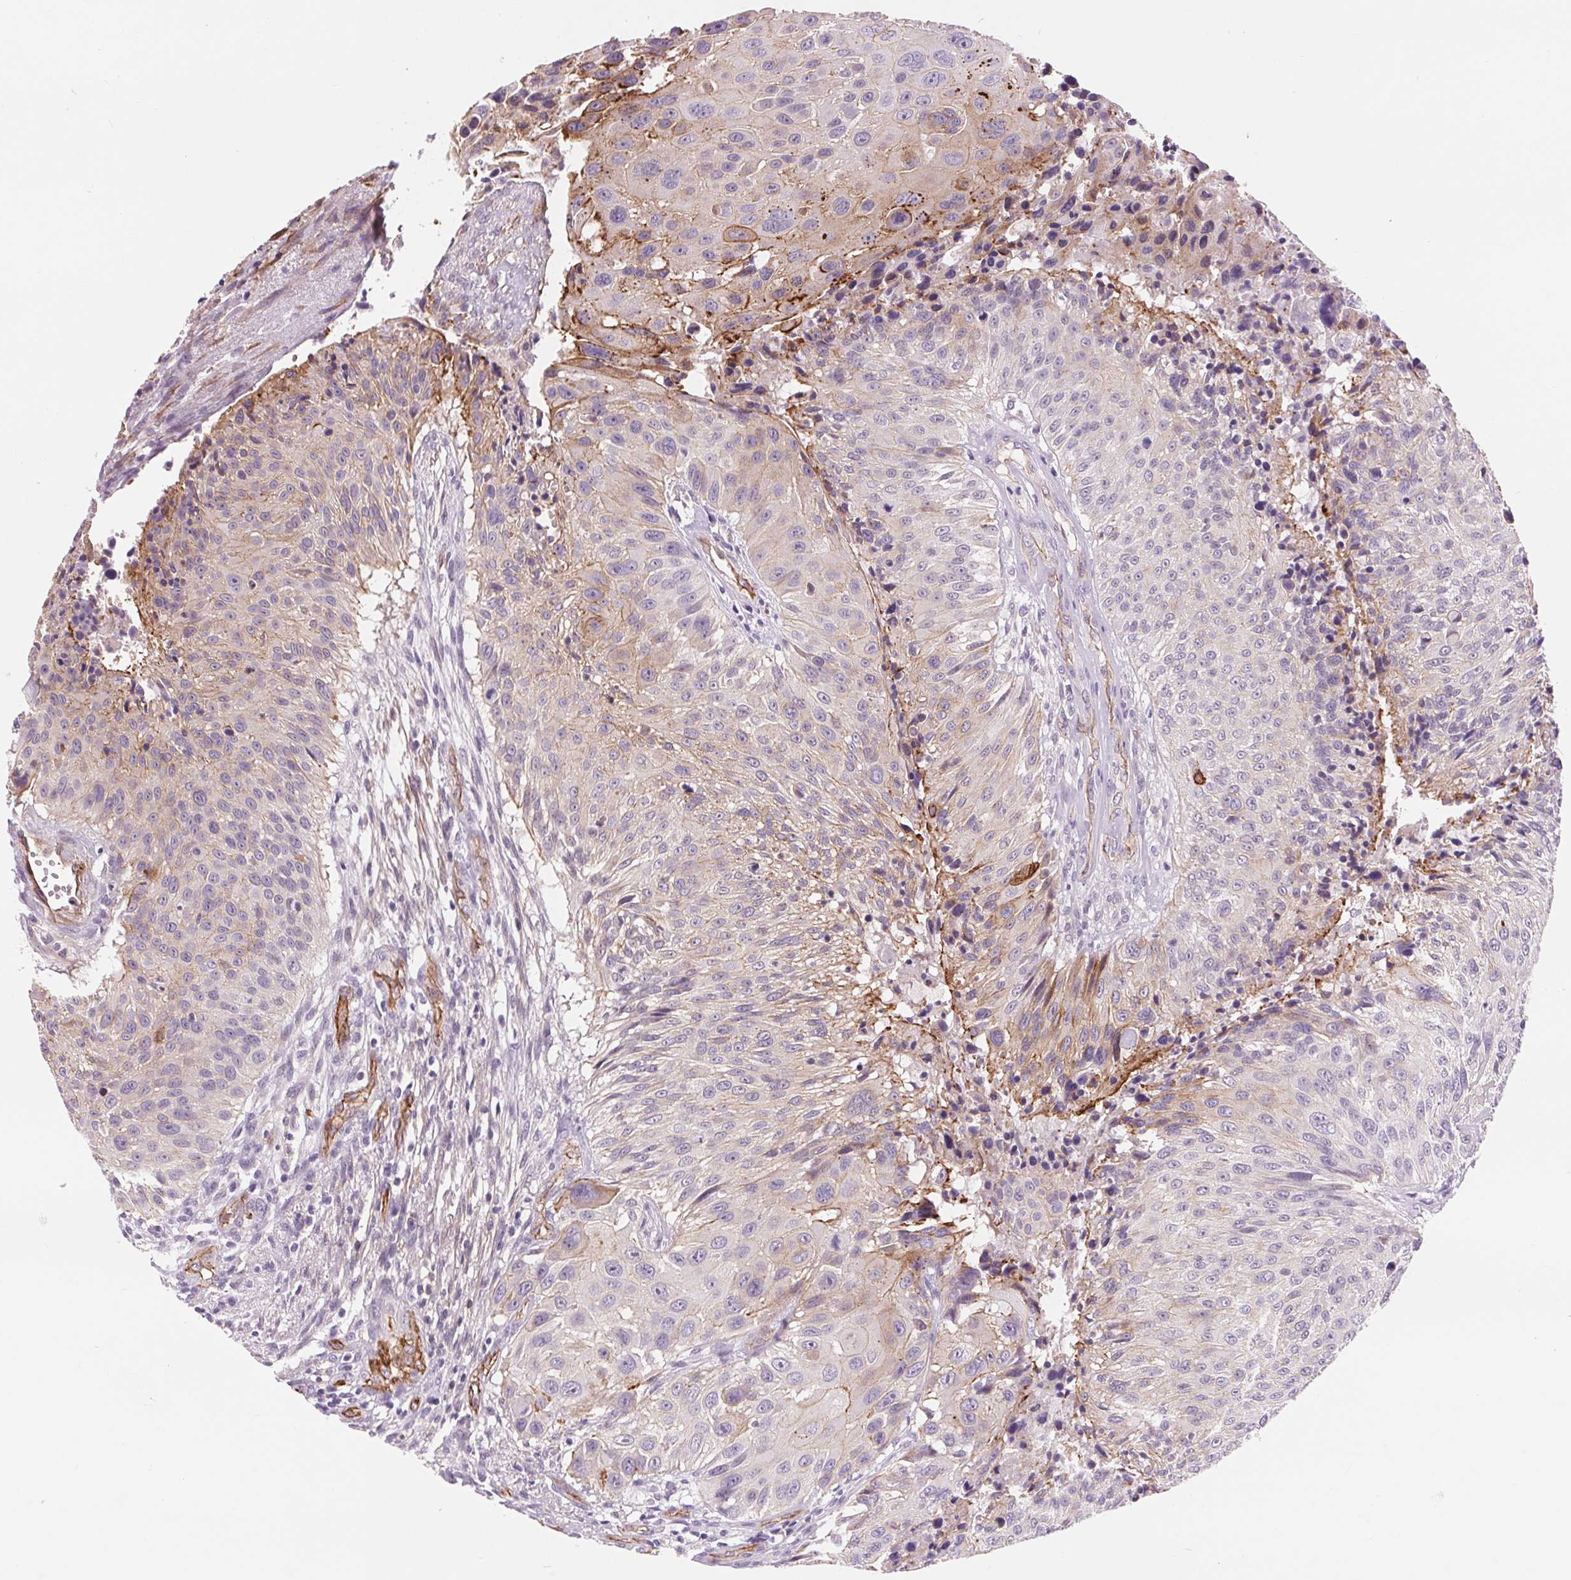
{"staining": {"intensity": "moderate", "quantity": "<25%", "location": "cytoplasmic/membranous"}, "tissue": "urothelial cancer", "cell_type": "Tumor cells", "image_type": "cancer", "snomed": [{"axis": "morphology", "description": "Urothelial carcinoma, NOS"}, {"axis": "topography", "description": "Urinary bladder"}], "caption": "This photomicrograph displays transitional cell carcinoma stained with immunohistochemistry to label a protein in brown. The cytoplasmic/membranous of tumor cells show moderate positivity for the protein. Nuclei are counter-stained blue.", "gene": "DIXDC1", "patient": {"sex": "male", "age": 55}}